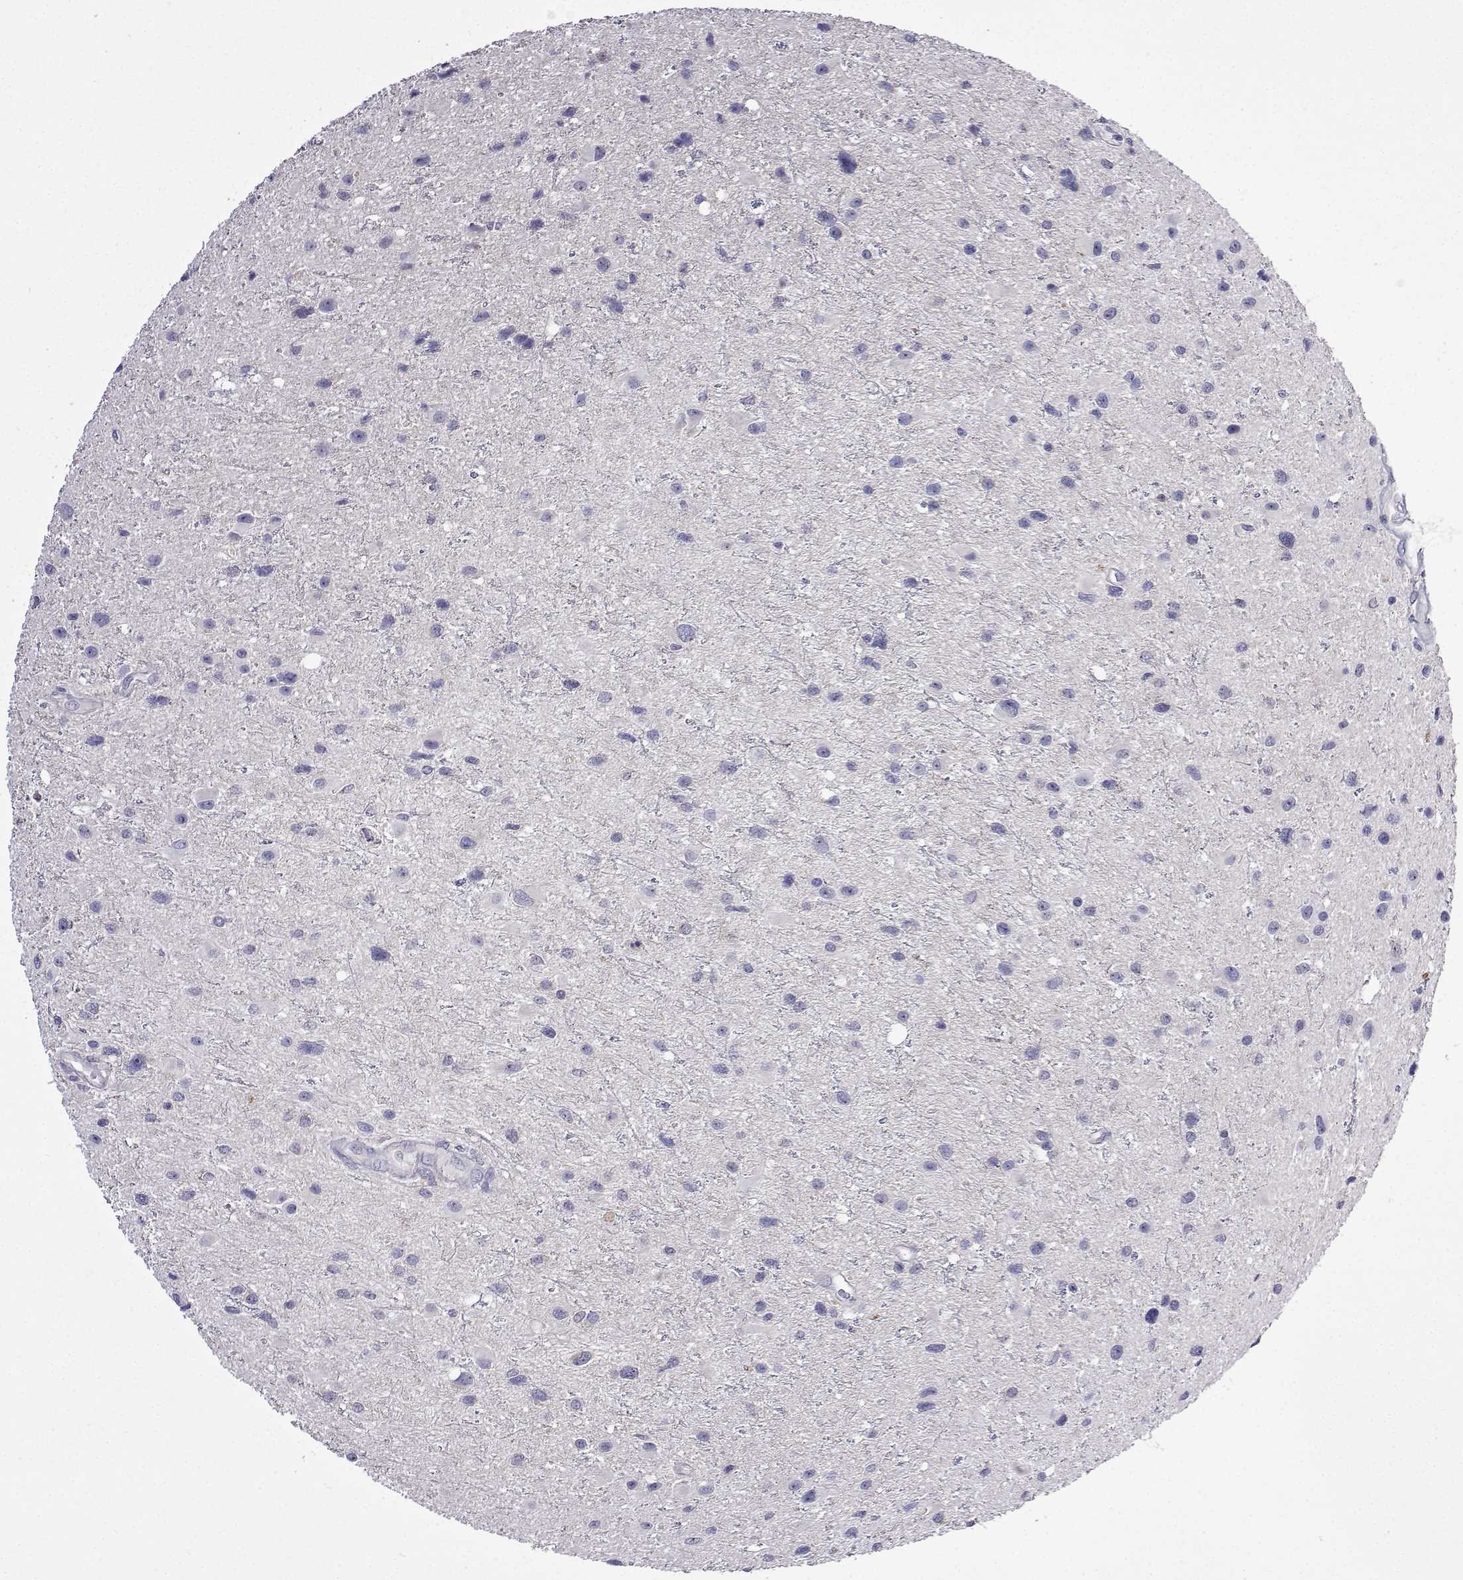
{"staining": {"intensity": "negative", "quantity": "none", "location": "none"}, "tissue": "glioma", "cell_type": "Tumor cells", "image_type": "cancer", "snomed": [{"axis": "morphology", "description": "Glioma, malignant, Low grade"}, {"axis": "topography", "description": "Brain"}], "caption": "Immunohistochemical staining of glioma reveals no significant expression in tumor cells. Brightfield microscopy of IHC stained with DAB (brown) and hematoxylin (blue), captured at high magnification.", "gene": "SULT2A1", "patient": {"sex": "female", "age": 32}}